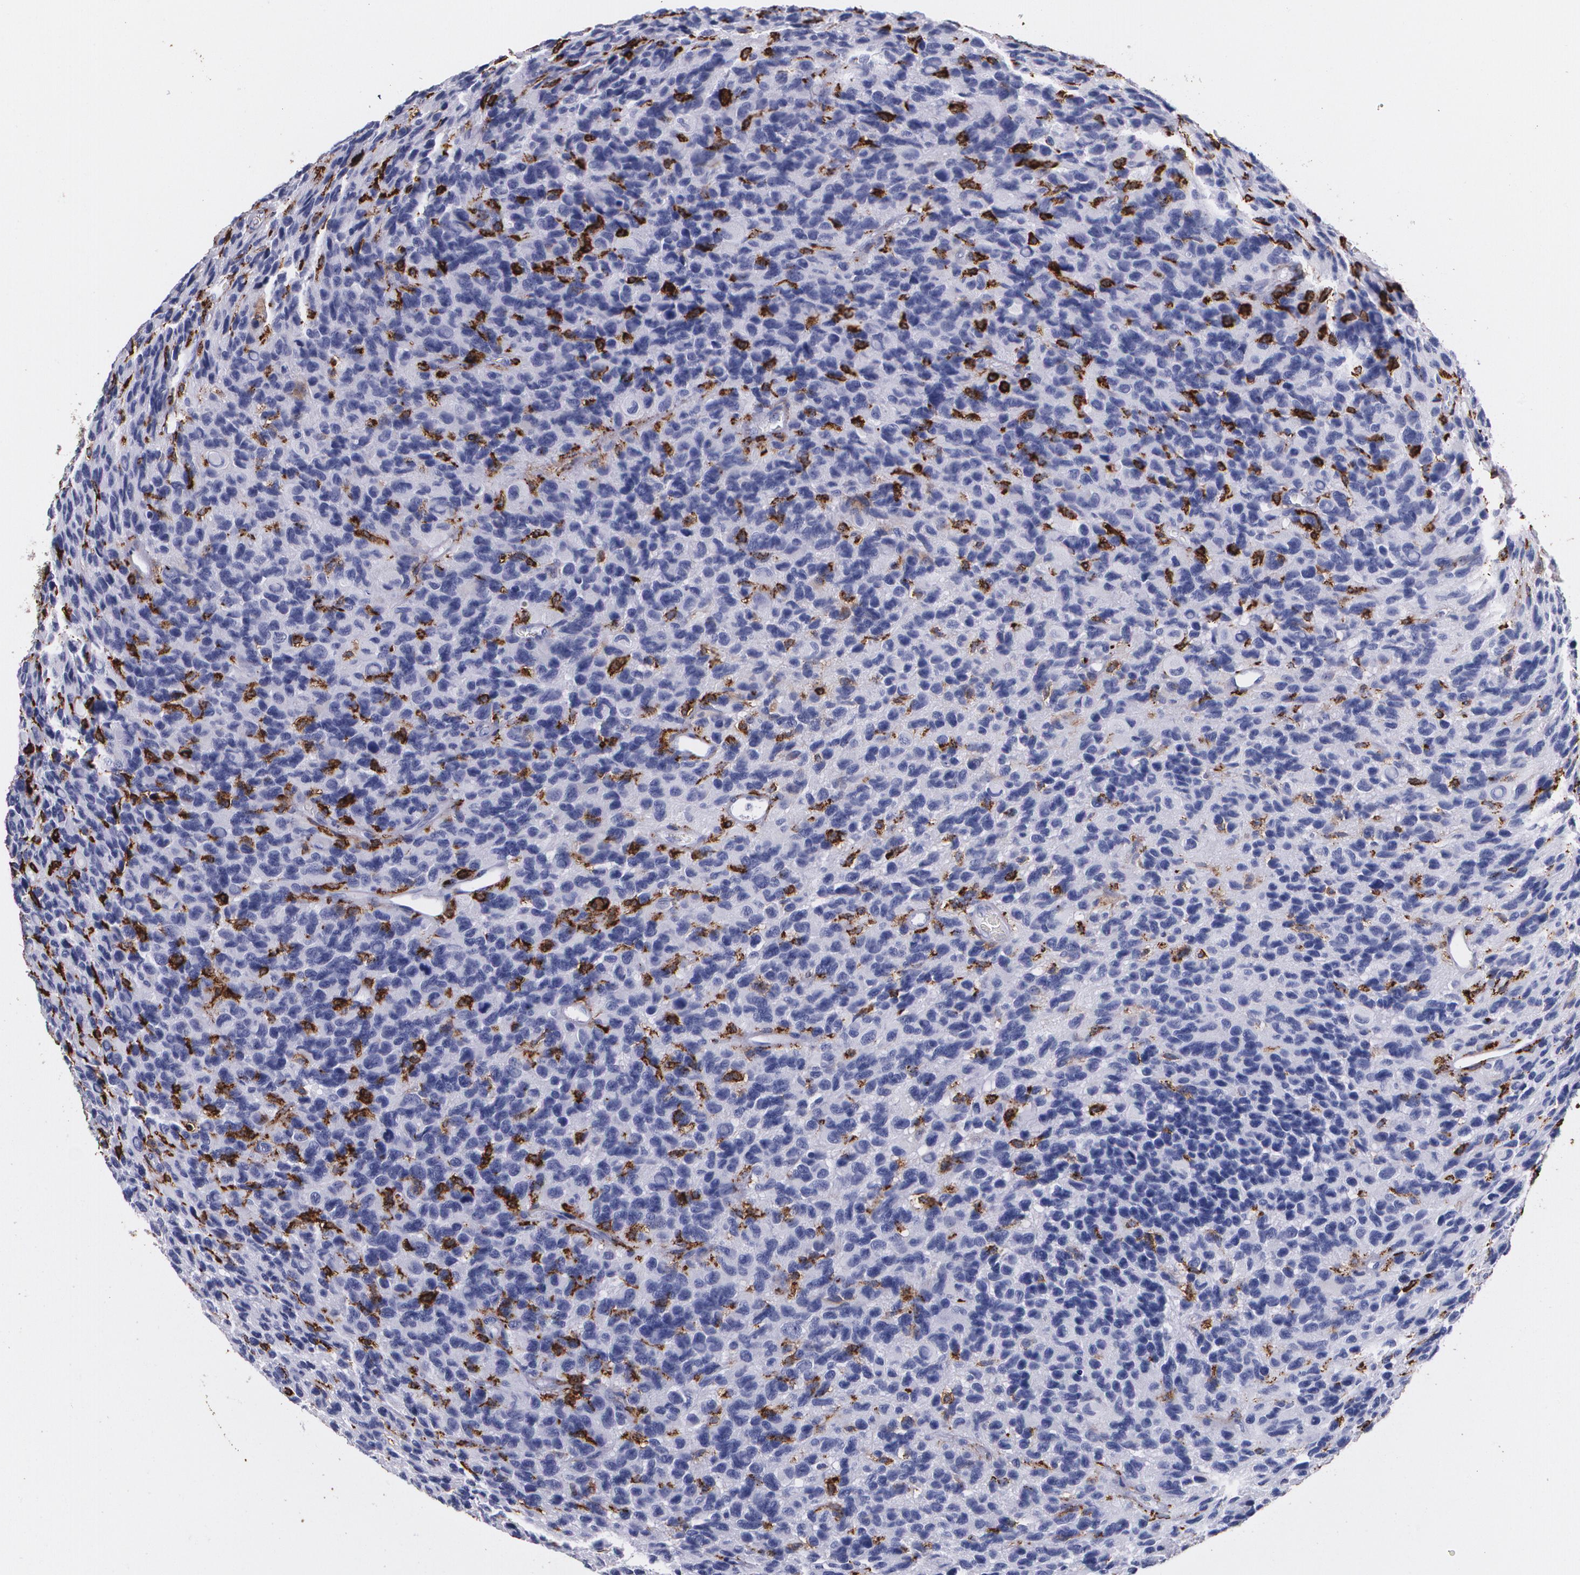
{"staining": {"intensity": "negative", "quantity": "none", "location": "none"}, "tissue": "glioma", "cell_type": "Tumor cells", "image_type": "cancer", "snomed": [{"axis": "morphology", "description": "Glioma, malignant, High grade"}, {"axis": "topography", "description": "Brain"}], "caption": "DAB immunohistochemical staining of human glioma demonstrates no significant expression in tumor cells. Brightfield microscopy of IHC stained with DAB (brown) and hematoxylin (blue), captured at high magnification.", "gene": "HLA-DRA", "patient": {"sex": "male", "age": 77}}